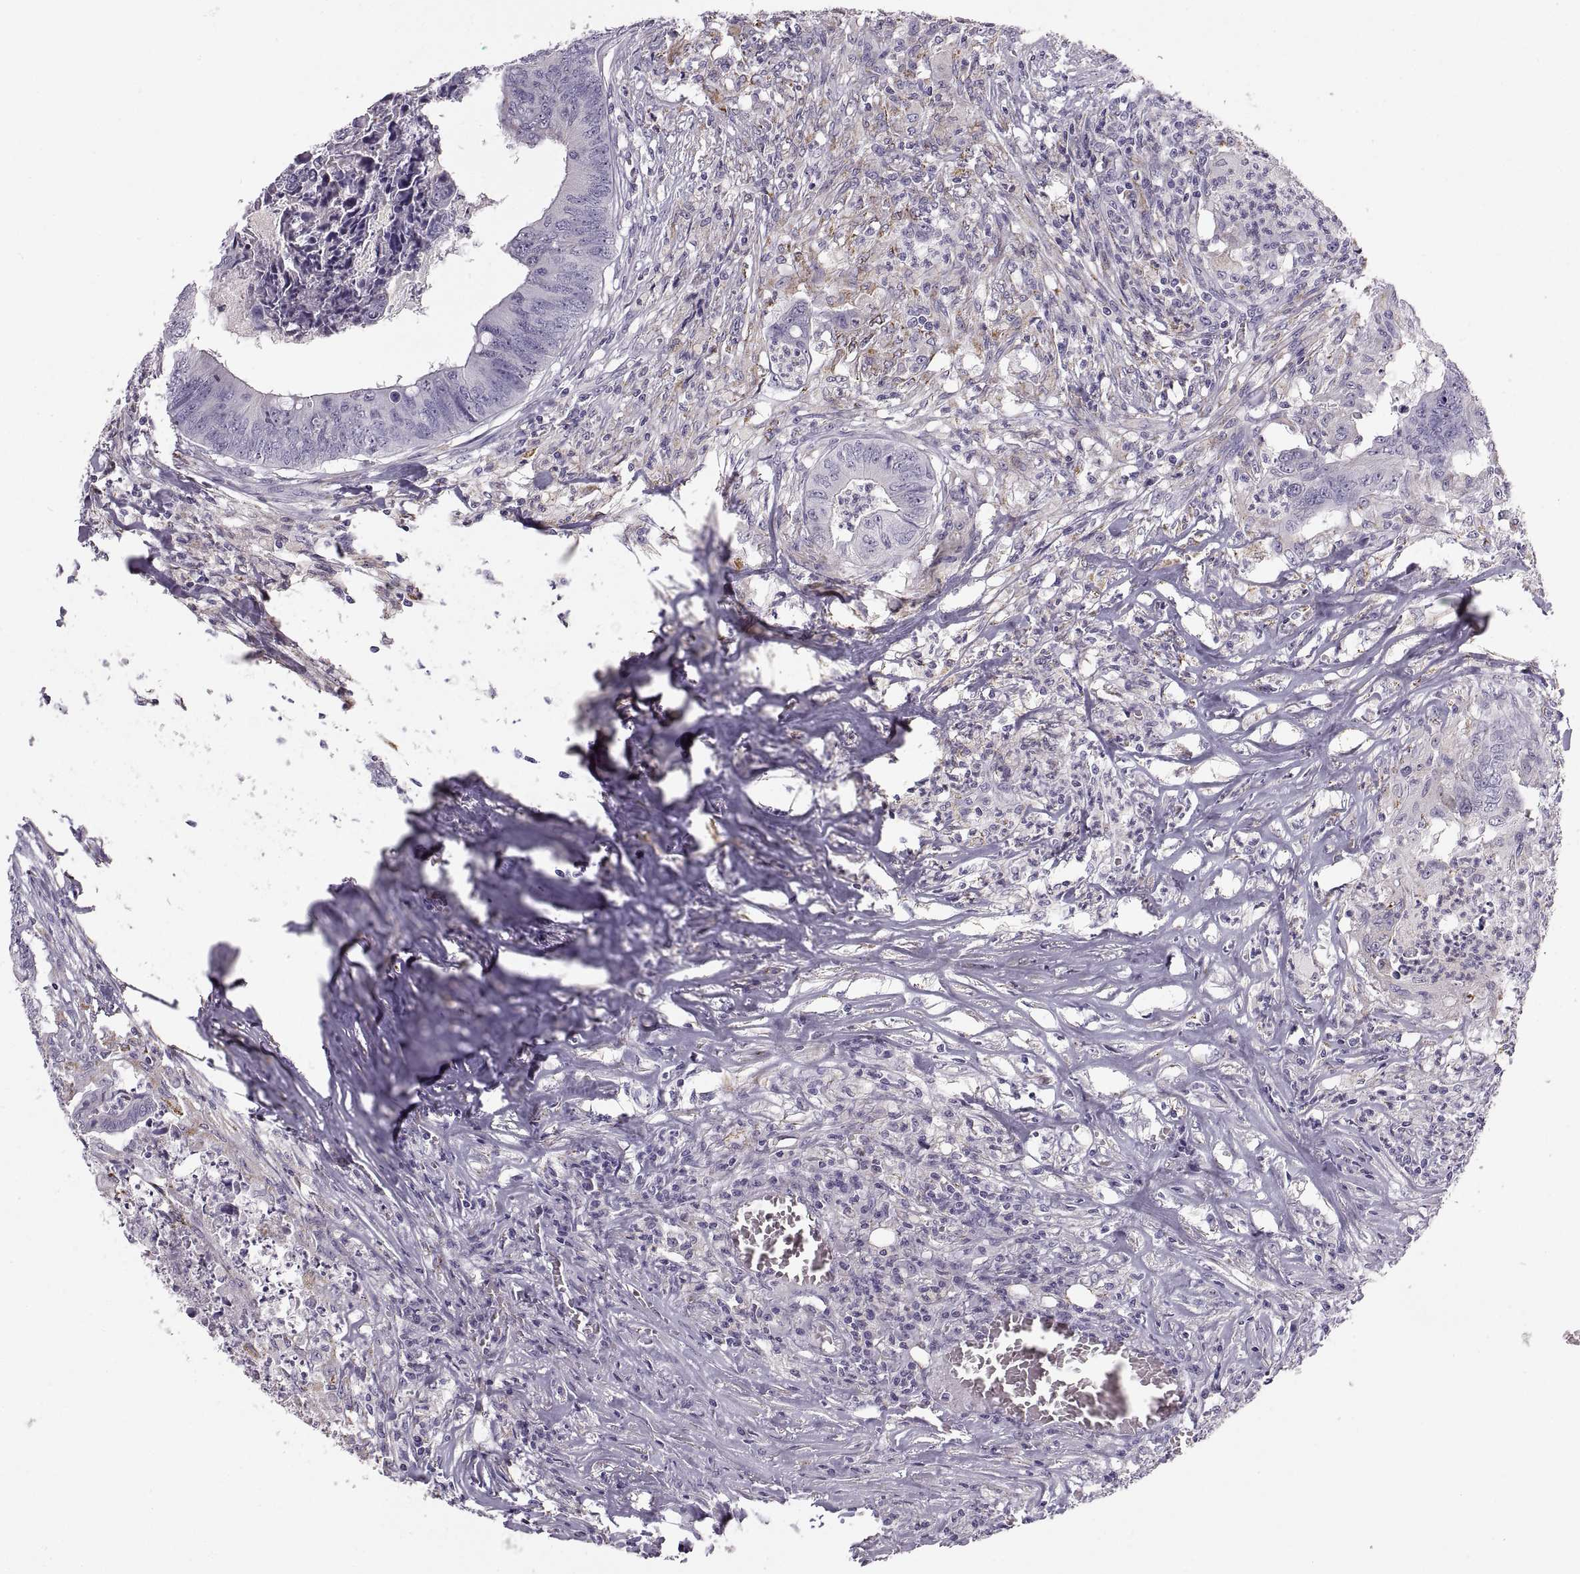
{"staining": {"intensity": "negative", "quantity": "none", "location": "none"}, "tissue": "colorectal cancer", "cell_type": "Tumor cells", "image_type": "cancer", "snomed": [{"axis": "morphology", "description": "Adenocarcinoma, NOS"}, {"axis": "topography", "description": "Colon"}], "caption": "Colorectal cancer (adenocarcinoma) was stained to show a protein in brown. There is no significant expression in tumor cells.", "gene": "COL9A3", "patient": {"sex": "male", "age": 84}}